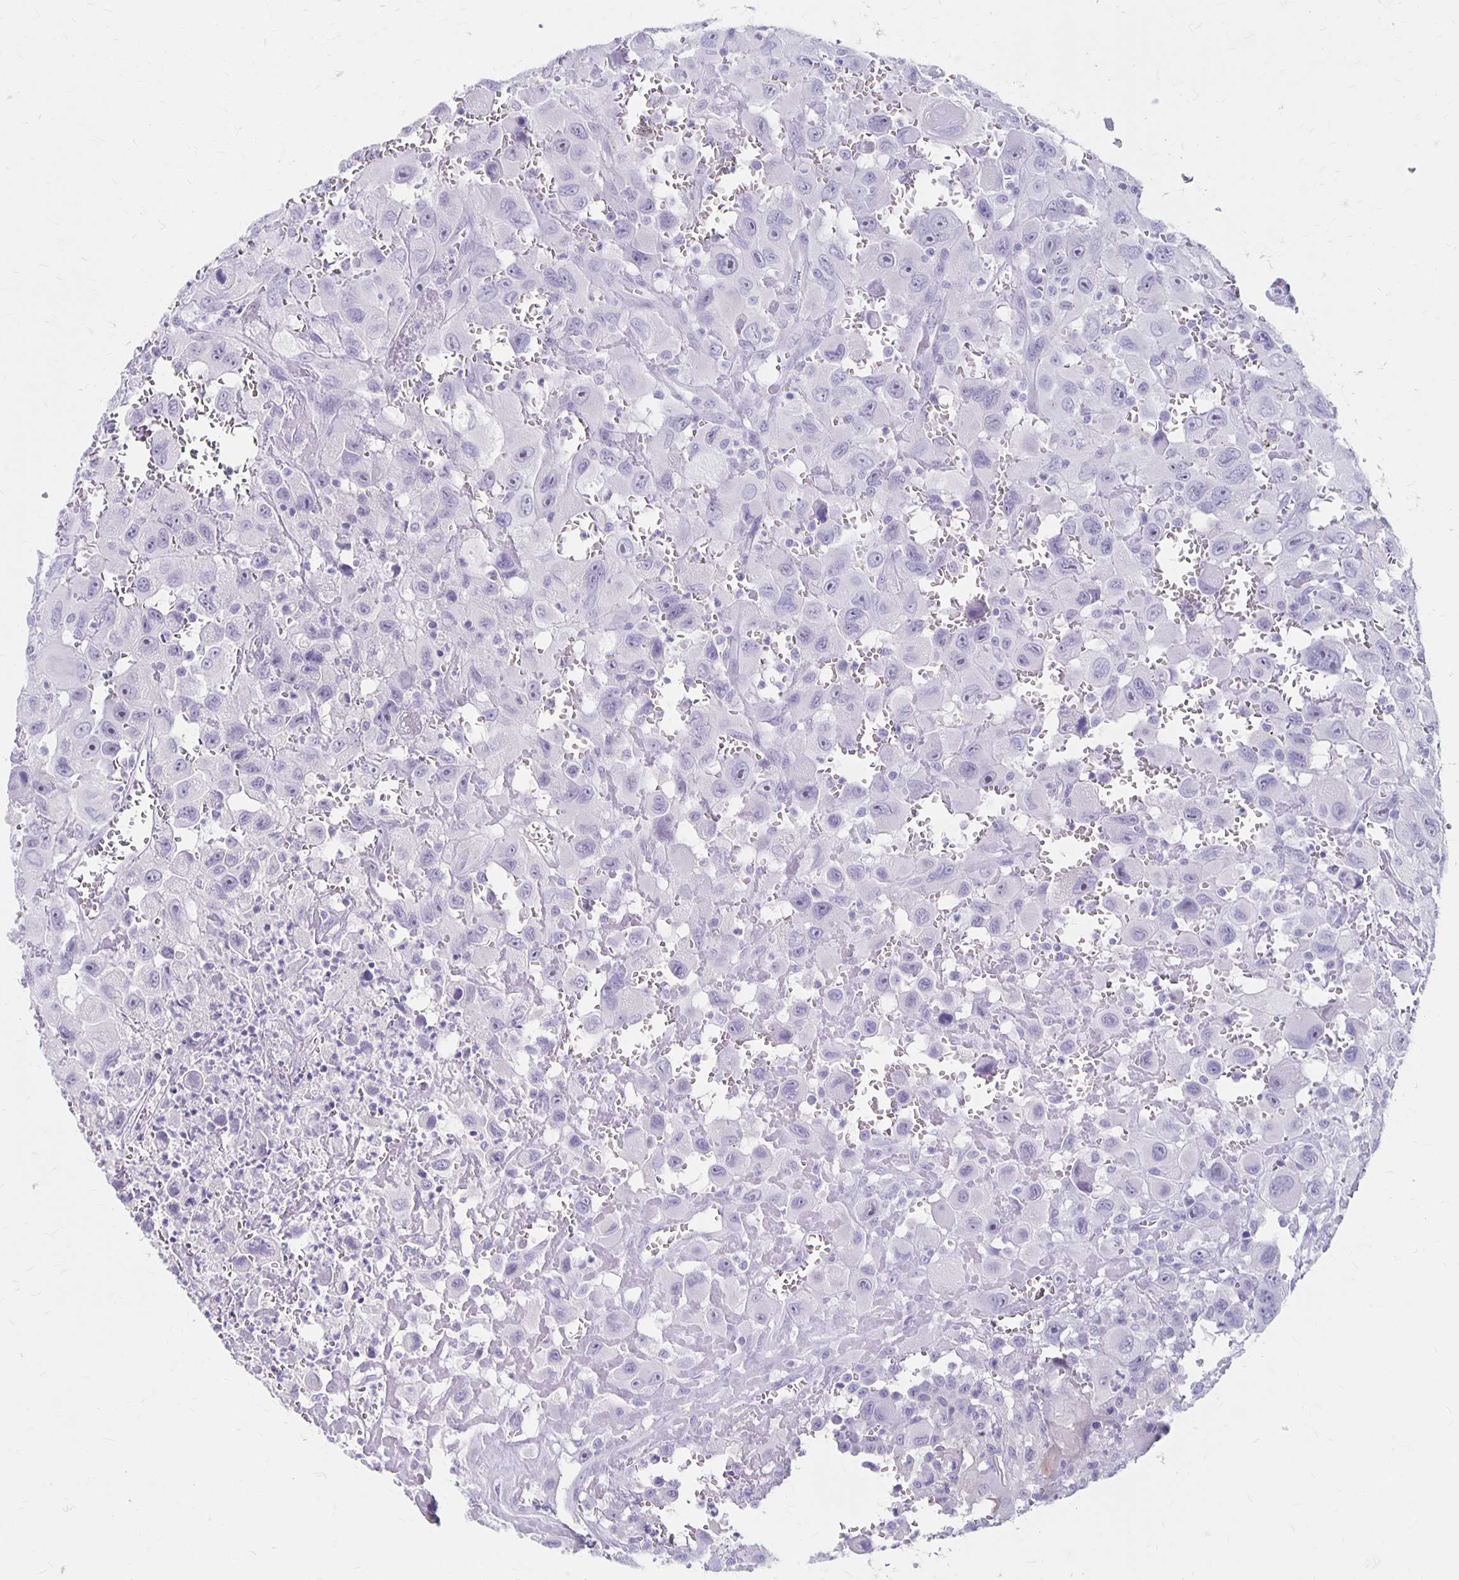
{"staining": {"intensity": "negative", "quantity": "none", "location": "none"}, "tissue": "head and neck cancer", "cell_type": "Tumor cells", "image_type": "cancer", "snomed": [{"axis": "morphology", "description": "Squamous cell carcinoma, NOS"}, {"axis": "morphology", "description": "Squamous cell carcinoma, metastatic, NOS"}, {"axis": "topography", "description": "Oral tissue"}, {"axis": "topography", "description": "Head-Neck"}], "caption": "Head and neck metastatic squamous cell carcinoma was stained to show a protein in brown. There is no significant positivity in tumor cells. (Brightfield microscopy of DAB (3,3'-diaminobenzidine) IHC at high magnification).", "gene": "MAGEC2", "patient": {"sex": "female", "age": 85}}